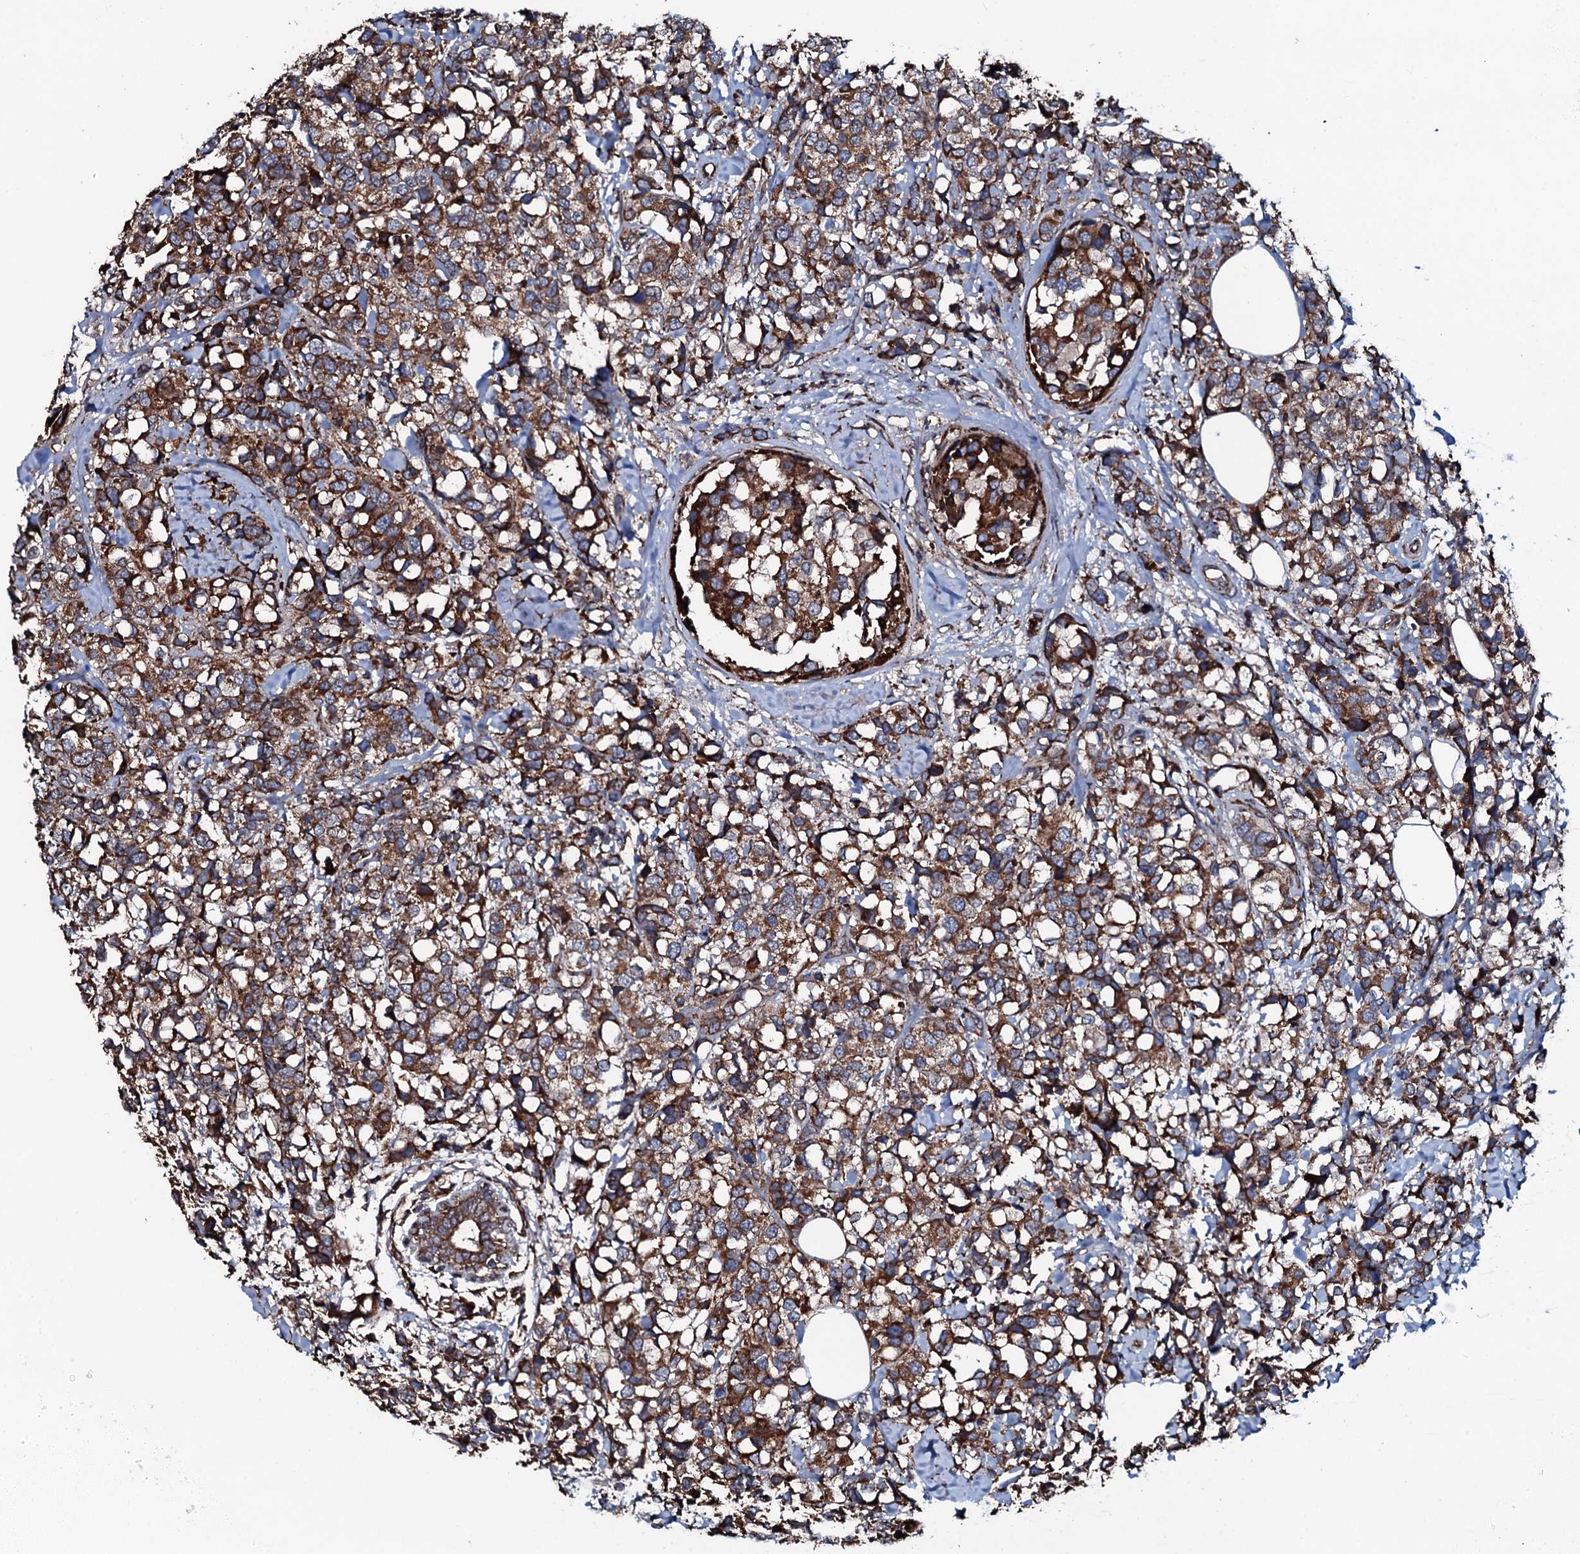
{"staining": {"intensity": "strong", "quantity": ">75%", "location": "cytoplasmic/membranous"}, "tissue": "breast cancer", "cell_type": "Tumor cells", "image_type": "cancer", "snomed": [{"axis": "morphology", "description": "Lobular carcinoma"}, {"axis": "topography", "description": "Breast"}], "caption": "Immunohistochemistry (IHC) of human breast cancer (lobular carcinoma) shows high levels of strong cytoplasmic/membranous positivity in approximately >75% of tumor cells.", "gene": "RAB12", "patient": {"sex": "female", "age": 59}}